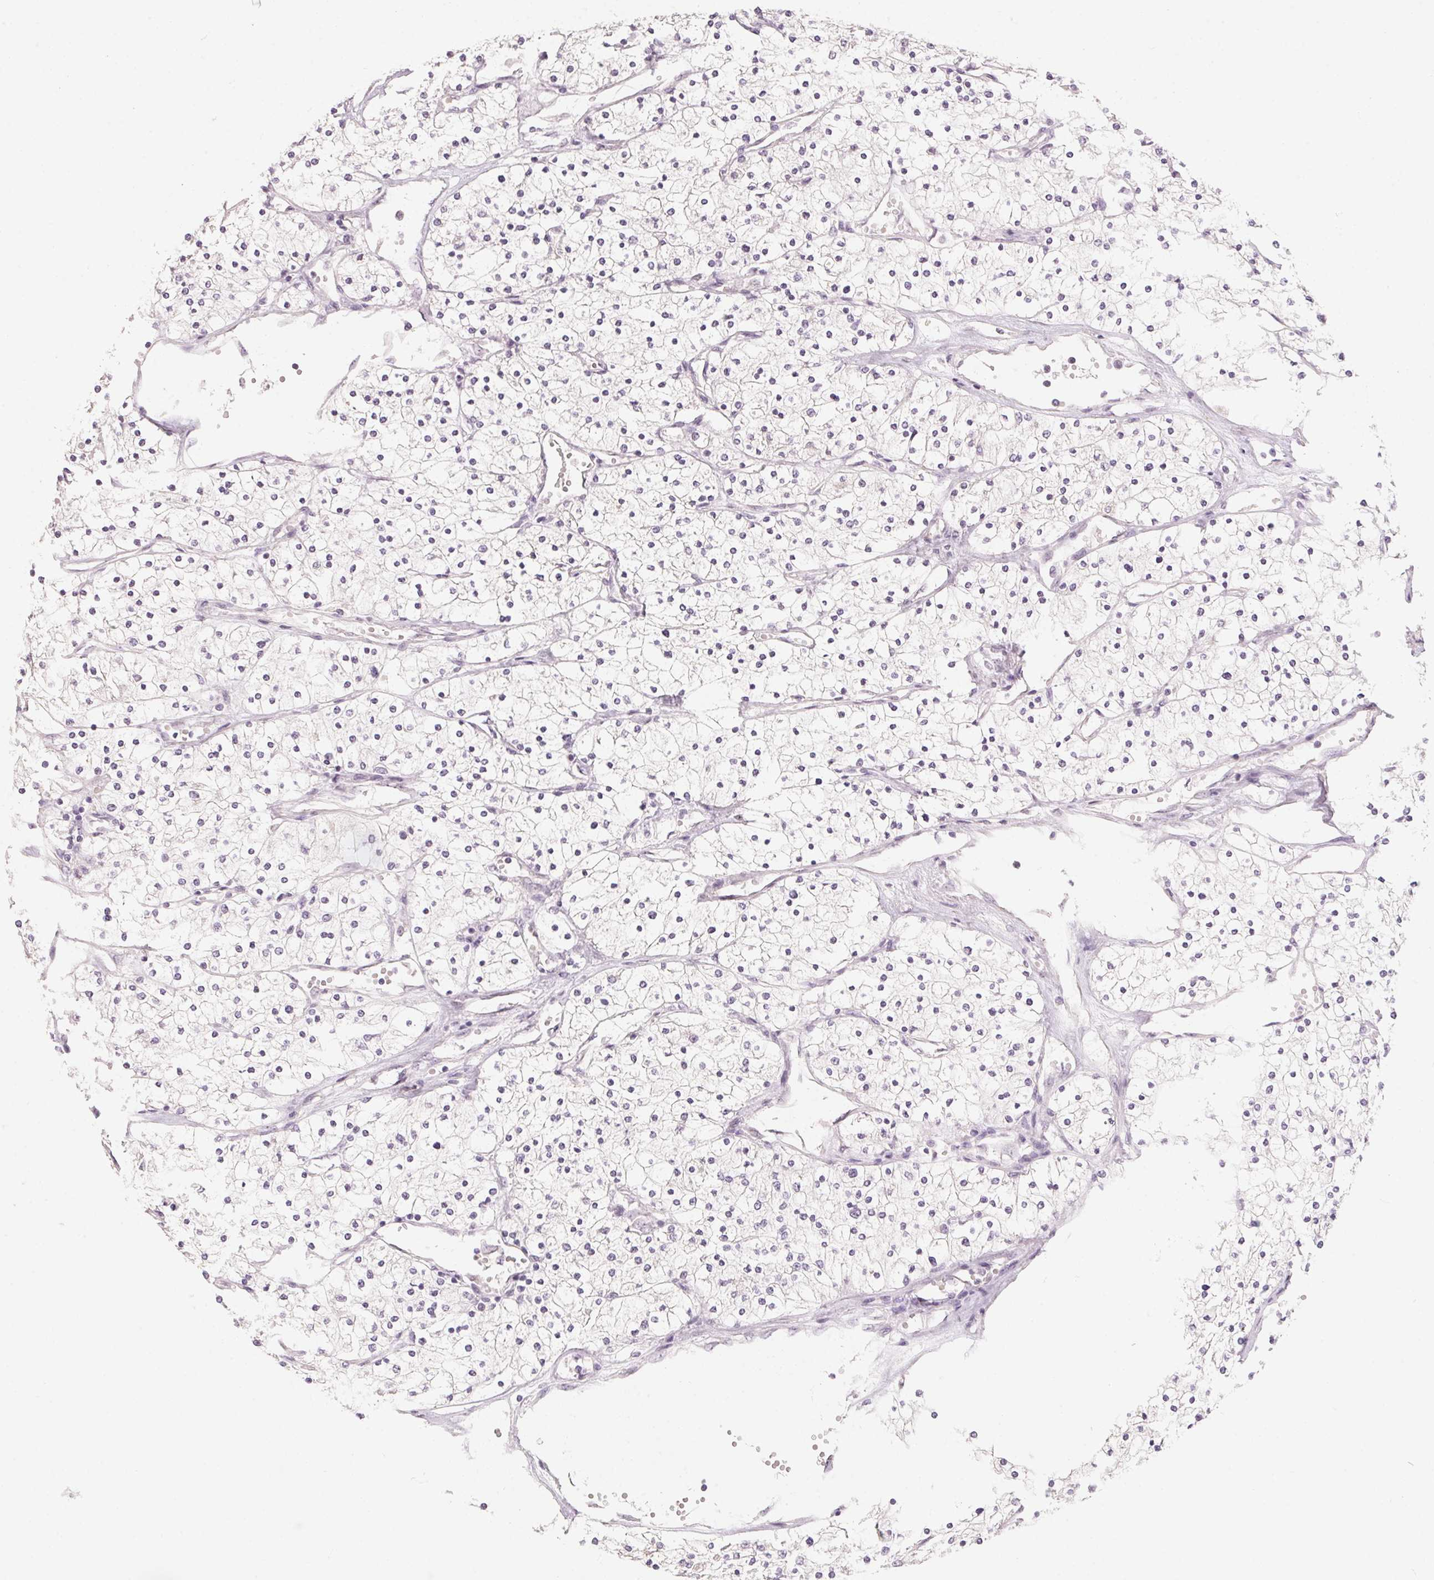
{"staining": {"intensity": "negative", "quantity": "none", "location": "none"}, "tissue": "renal cancer", "cell_type": "Tumor cells", "image_type": "cancer", "snomed": [{"axis": "morphology", "description": "Adenocarcinoma, NOS"}, {"axis": "topography", "description": "Kidney"}], "caption": "This is an IHC image of adenocarcinoma (renal). There is no staining in tumor cells.", "gene": "CAPZA3", "patient": {"sex": "male", "age": 80}}